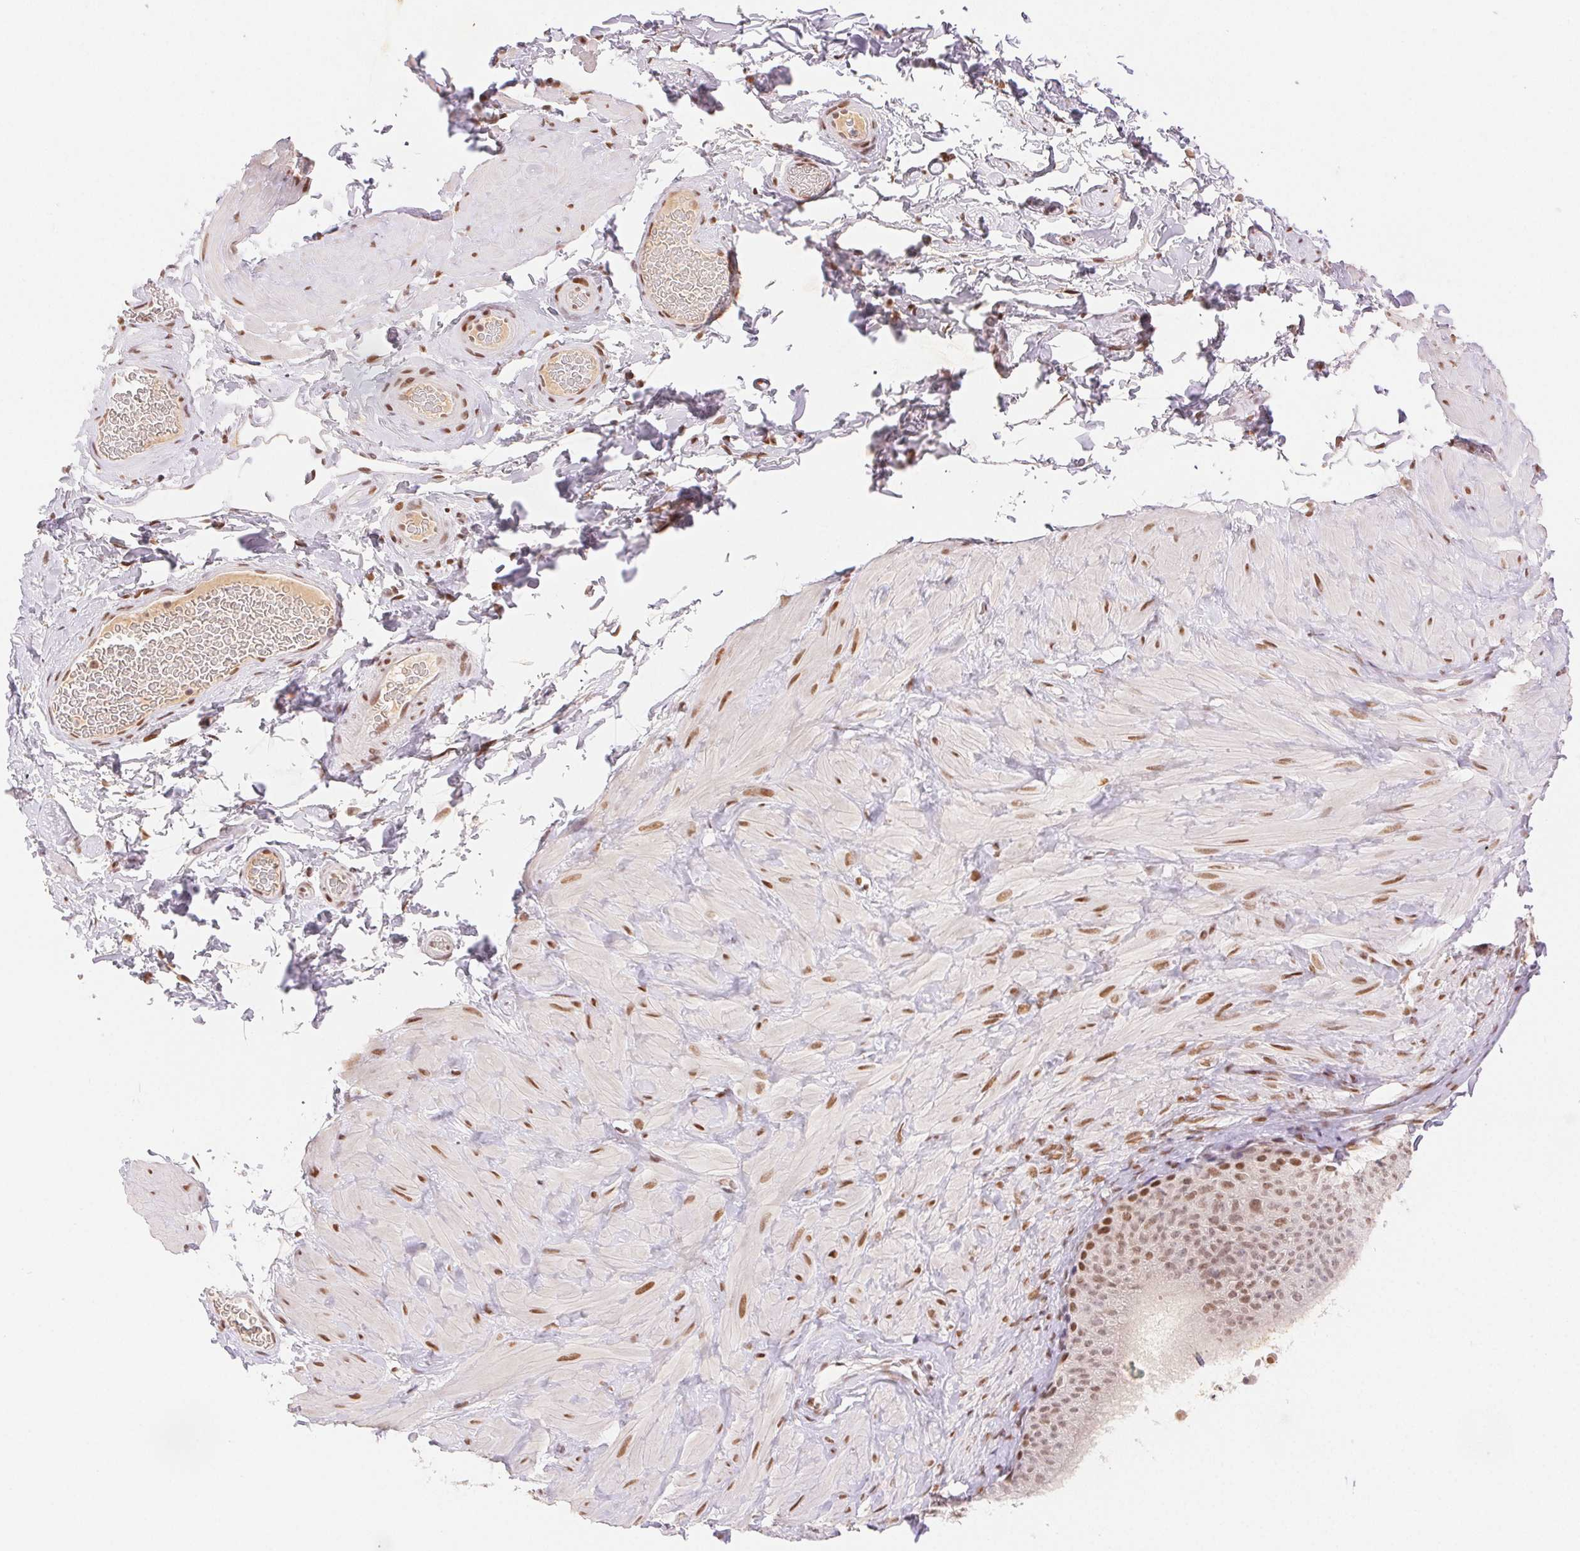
{"staining": {"intensity": "moderate", "quantity": ">75%", "location": "nuclear"}, "tissue": "epididymis", "cell_type": "Glandular cells", "image_type": "normal", "snomed": [{"axis": "morphology", "description": "Normal tissue, NOS"}, {"axis": "topography", "description": "Epididymis, spermatic cord, NOS"}, {"axis": "topography", "description": "Epididymis"}], "caption": "Immunohistochemical staining of benign human epididymis reveals medium levels of moderate nuclear positivity in approximately >75% of glandular cells.", "gene": "H2AZ1", "patient": {"sex": "male", "age": 31}}